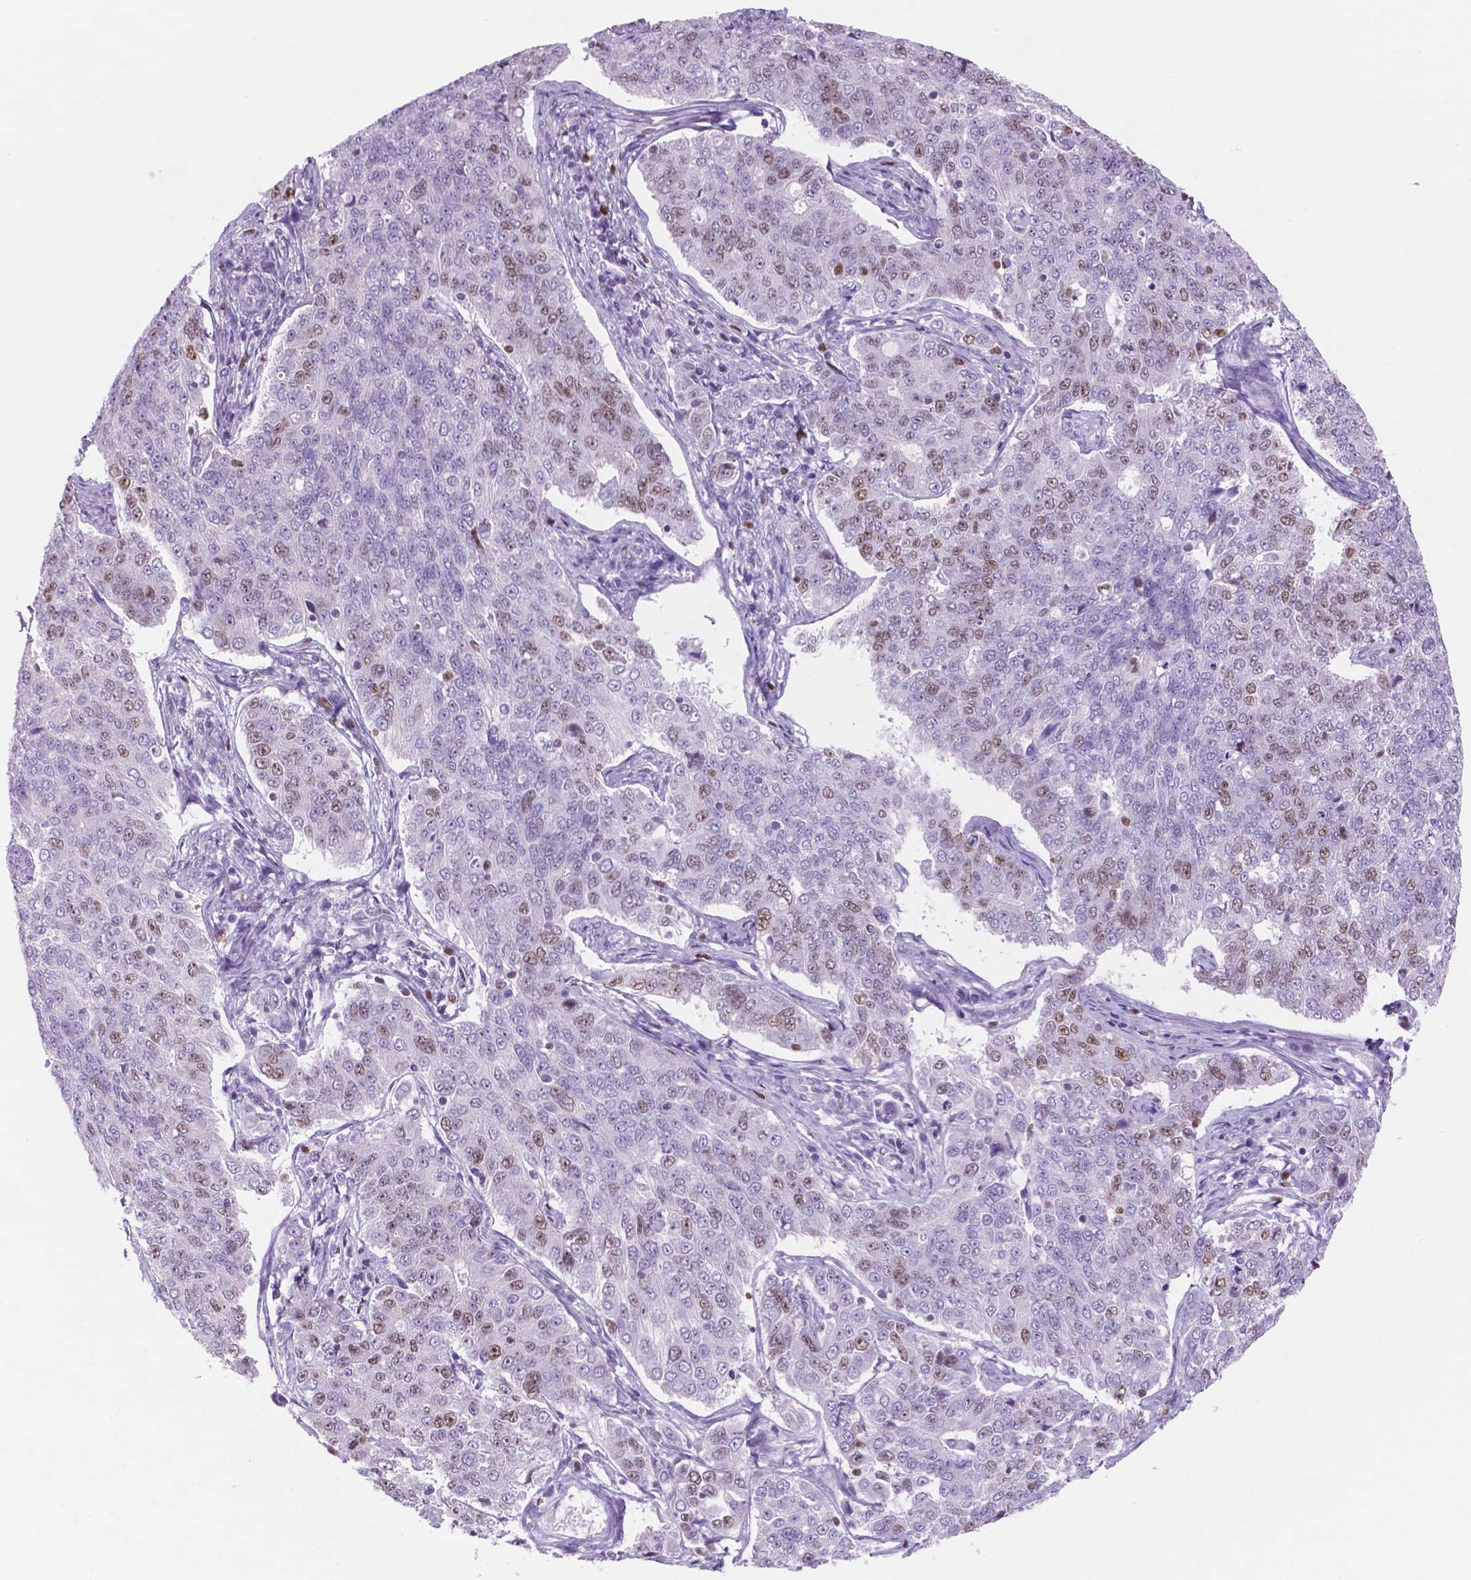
{"staining": {"intensity": "weak", "quantity": "<25%", "location": "nuclear"}, "tissue": "endometrial cancer", "cell_type": "Tumor cells", "image_type": "cancer", "snomed": [{"axis": "morphology", "description": "Adenocarcinoma, NOS"}, {"axis": "topography", "description": "Endometrium"}], "caption": "Histopathology image shows no significant protein staining in tumor cells of adenocarcinoma (endometrial).", "gene": "NCAPH2", "patient": {"sex": "female", "age": 43}}